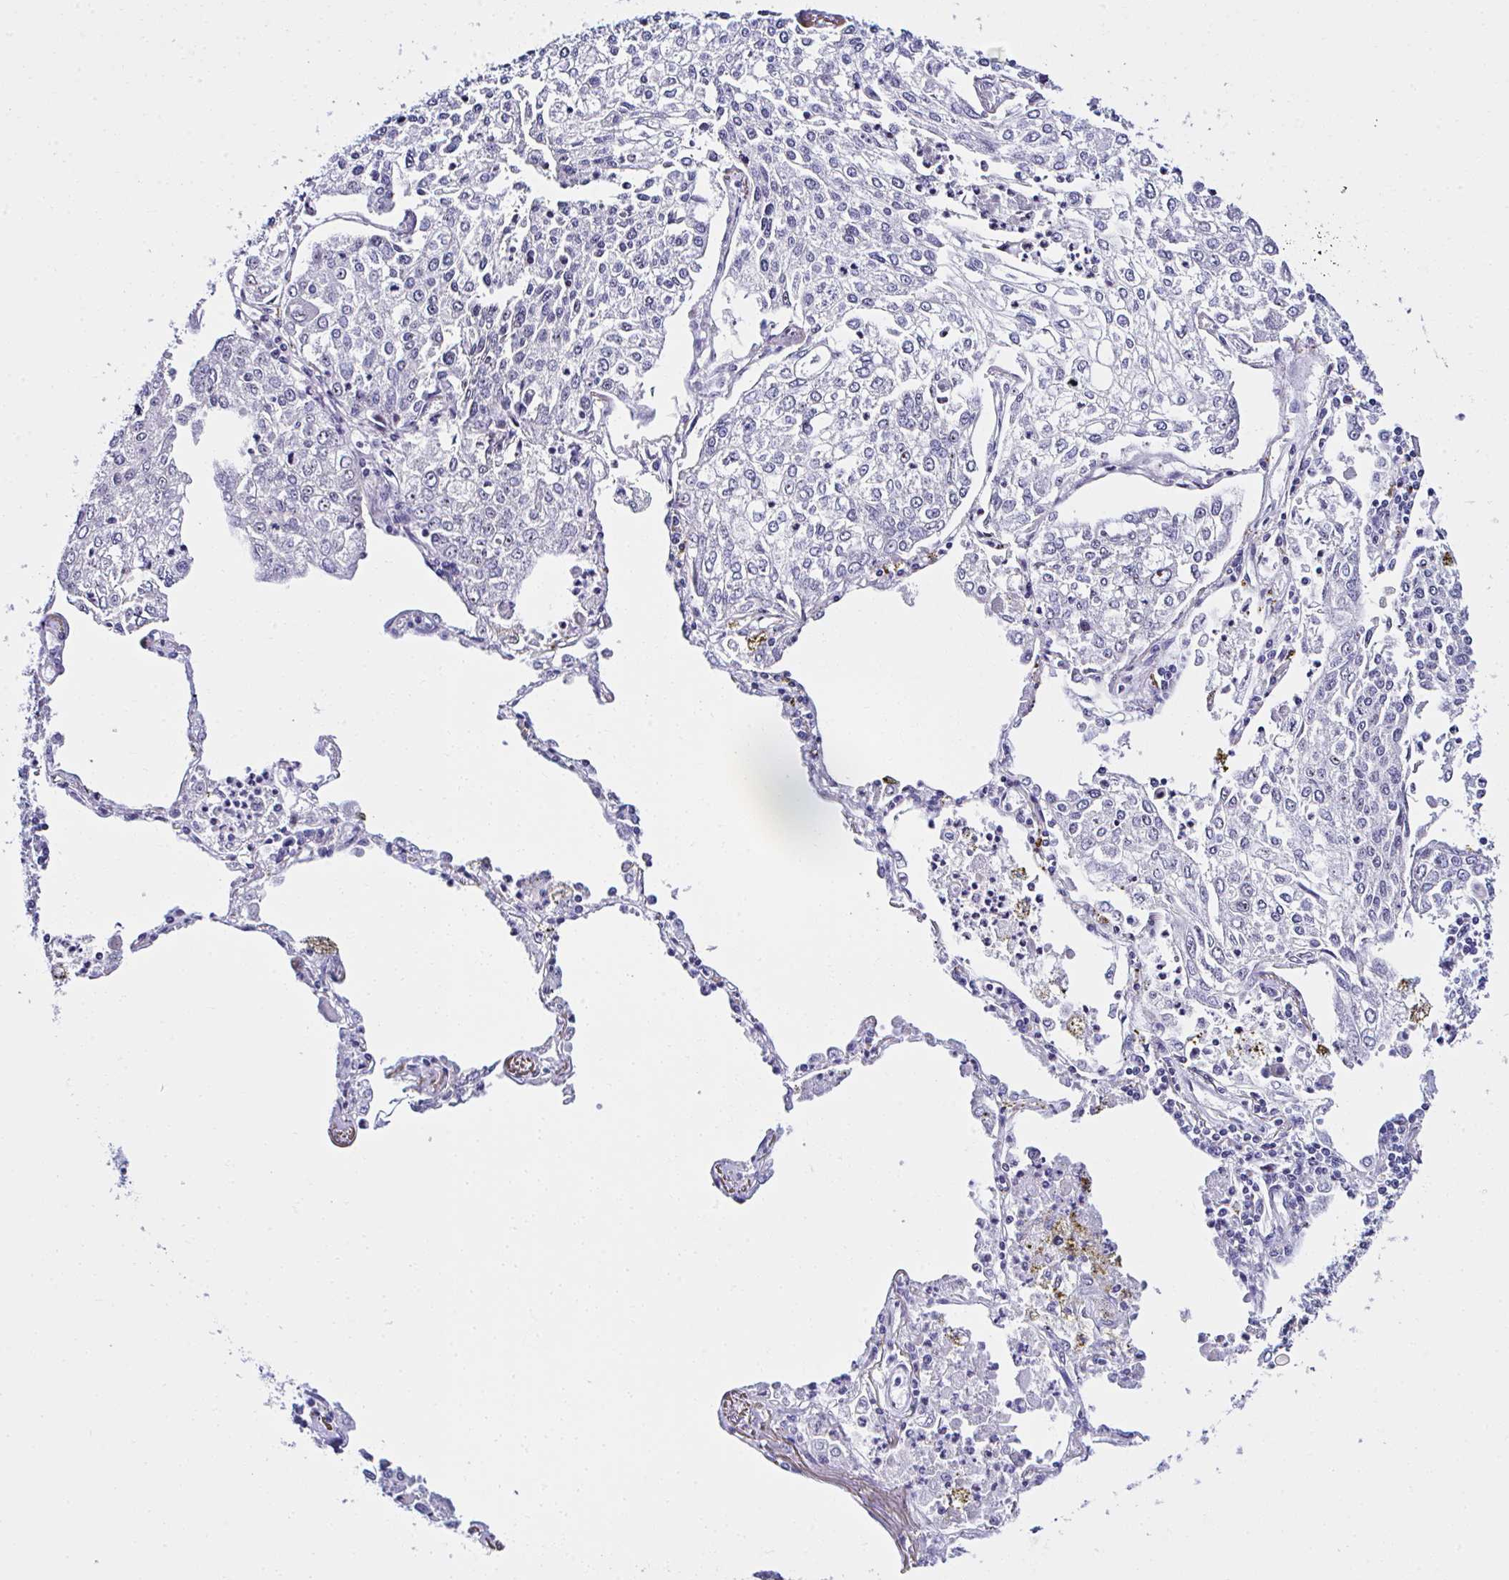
{"staining": {"intensity": "negative", "quantity": "none", "location": "none"}, "tissue": "lung cancer", "cell_type": "Tumor cells", "image_type": "cancer", "snomed": [{"axis": "morphology", "description": "Squamous cell carcinoma, NOS"}, {"axis": "topography", "description": "Lung"}], "caption": "Immunohistochemical staining of lung cancer (squamous cell carcinoma) demonstrates no significant positivity in tumor cells. (DAB (3,3'-diaminobenzidine) immunohistochemistry (IHC), high magnification).", "gene": "CEP72", "patient": {"sex": "male", "age": 74}}